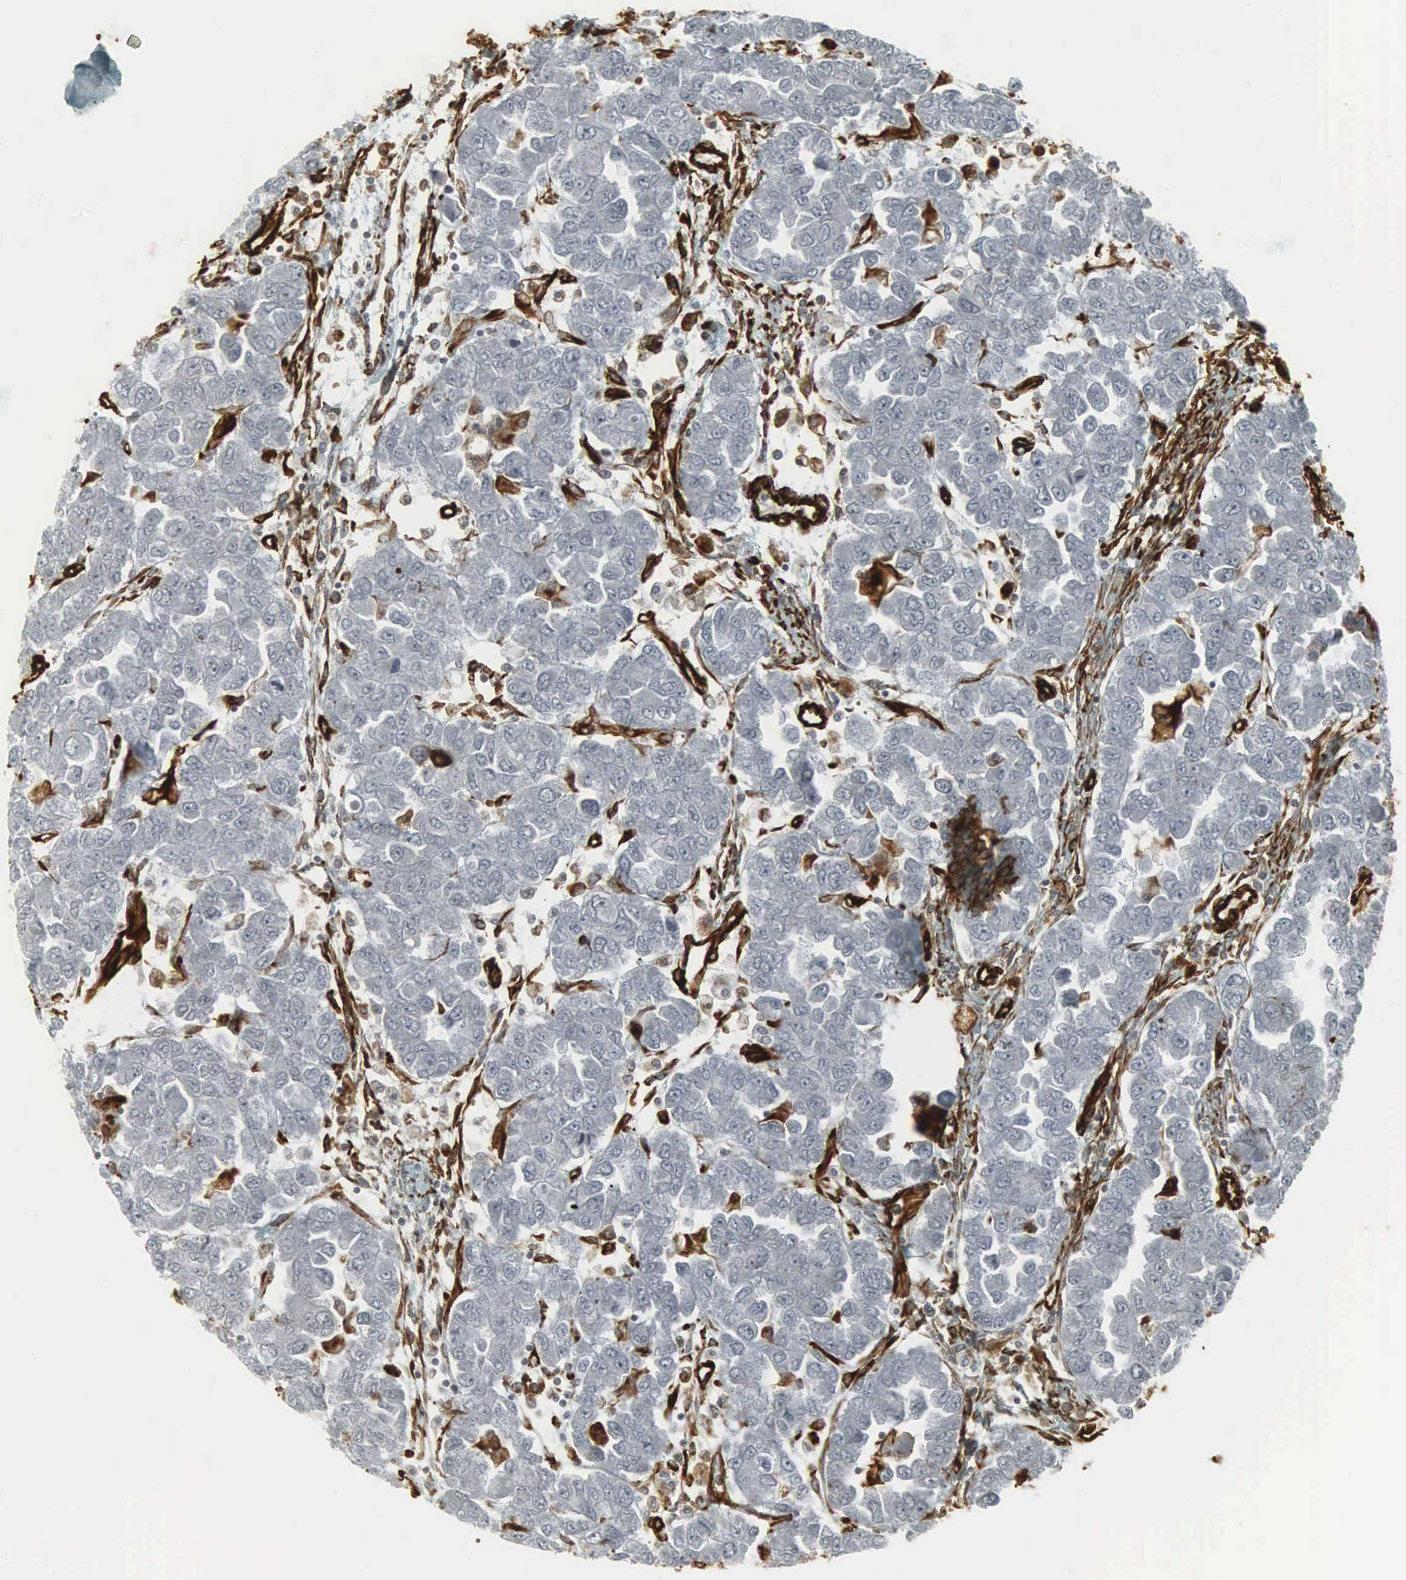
{"staining": {"intensity": "moderate", "quantity": "<25%", "location": "cytoplasmic/membranous"}, "tissue": "ovarian cancer", "cell_type": "Tumor cells", "image_type": "cancer", "snomed": [{"axis": "morphology", "description": "Cystadenocarcinoma, serous, NOS"}, {"axis": "topography", "description": "Ovary"}], "caption": "An image showing moderate cytoplasmic/membranous expression in approximately <25% of tumor cells in serous cystadenocarcinoma (ovarian), as visualized by brown immunohistochemical staining.", "gene": "VIM", "patient": {"sex": "female", "age": 84}}